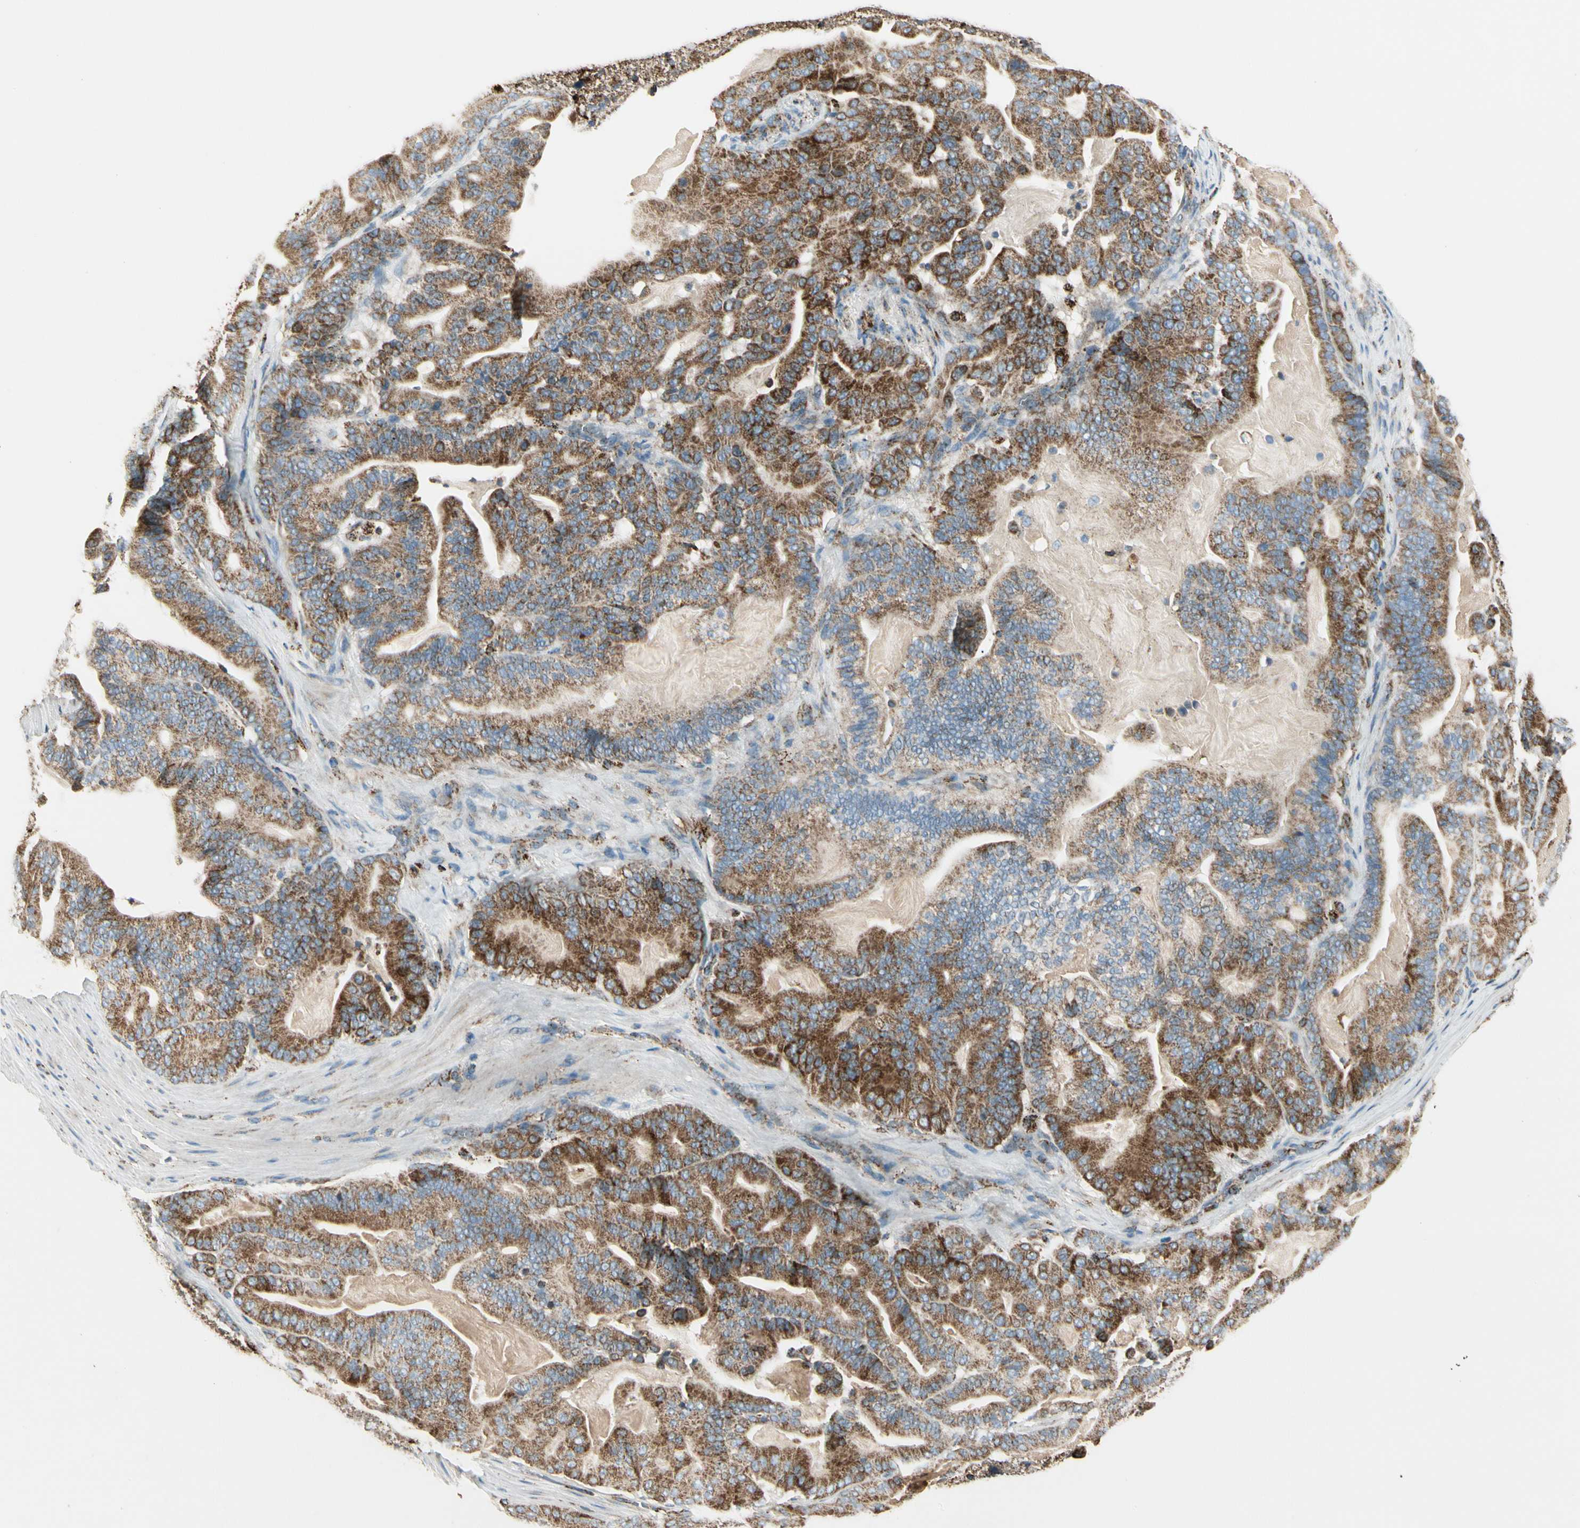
{"staining": {"intensity": "strong", "quantity": ">75%", "location": "cytoplasmic/membranous"}, "tissue": "pancreatic cancer", "cell_type": "Tumor cells", "image_type": "cancer", "snomed": [{"axis": "morphology", "description": "Adenocarcinoma, NOS"}, {"axis": "topography", "description": "Pancreas"}], "caption": "Adenocarcinoma (pancreatic) stained for a protein (brown) shows strong cytoplasmic/membranous positive positivity in about >75% of tumor cells.", "gene": "ME2", "patient": {"sex": "male", "age": 63}}